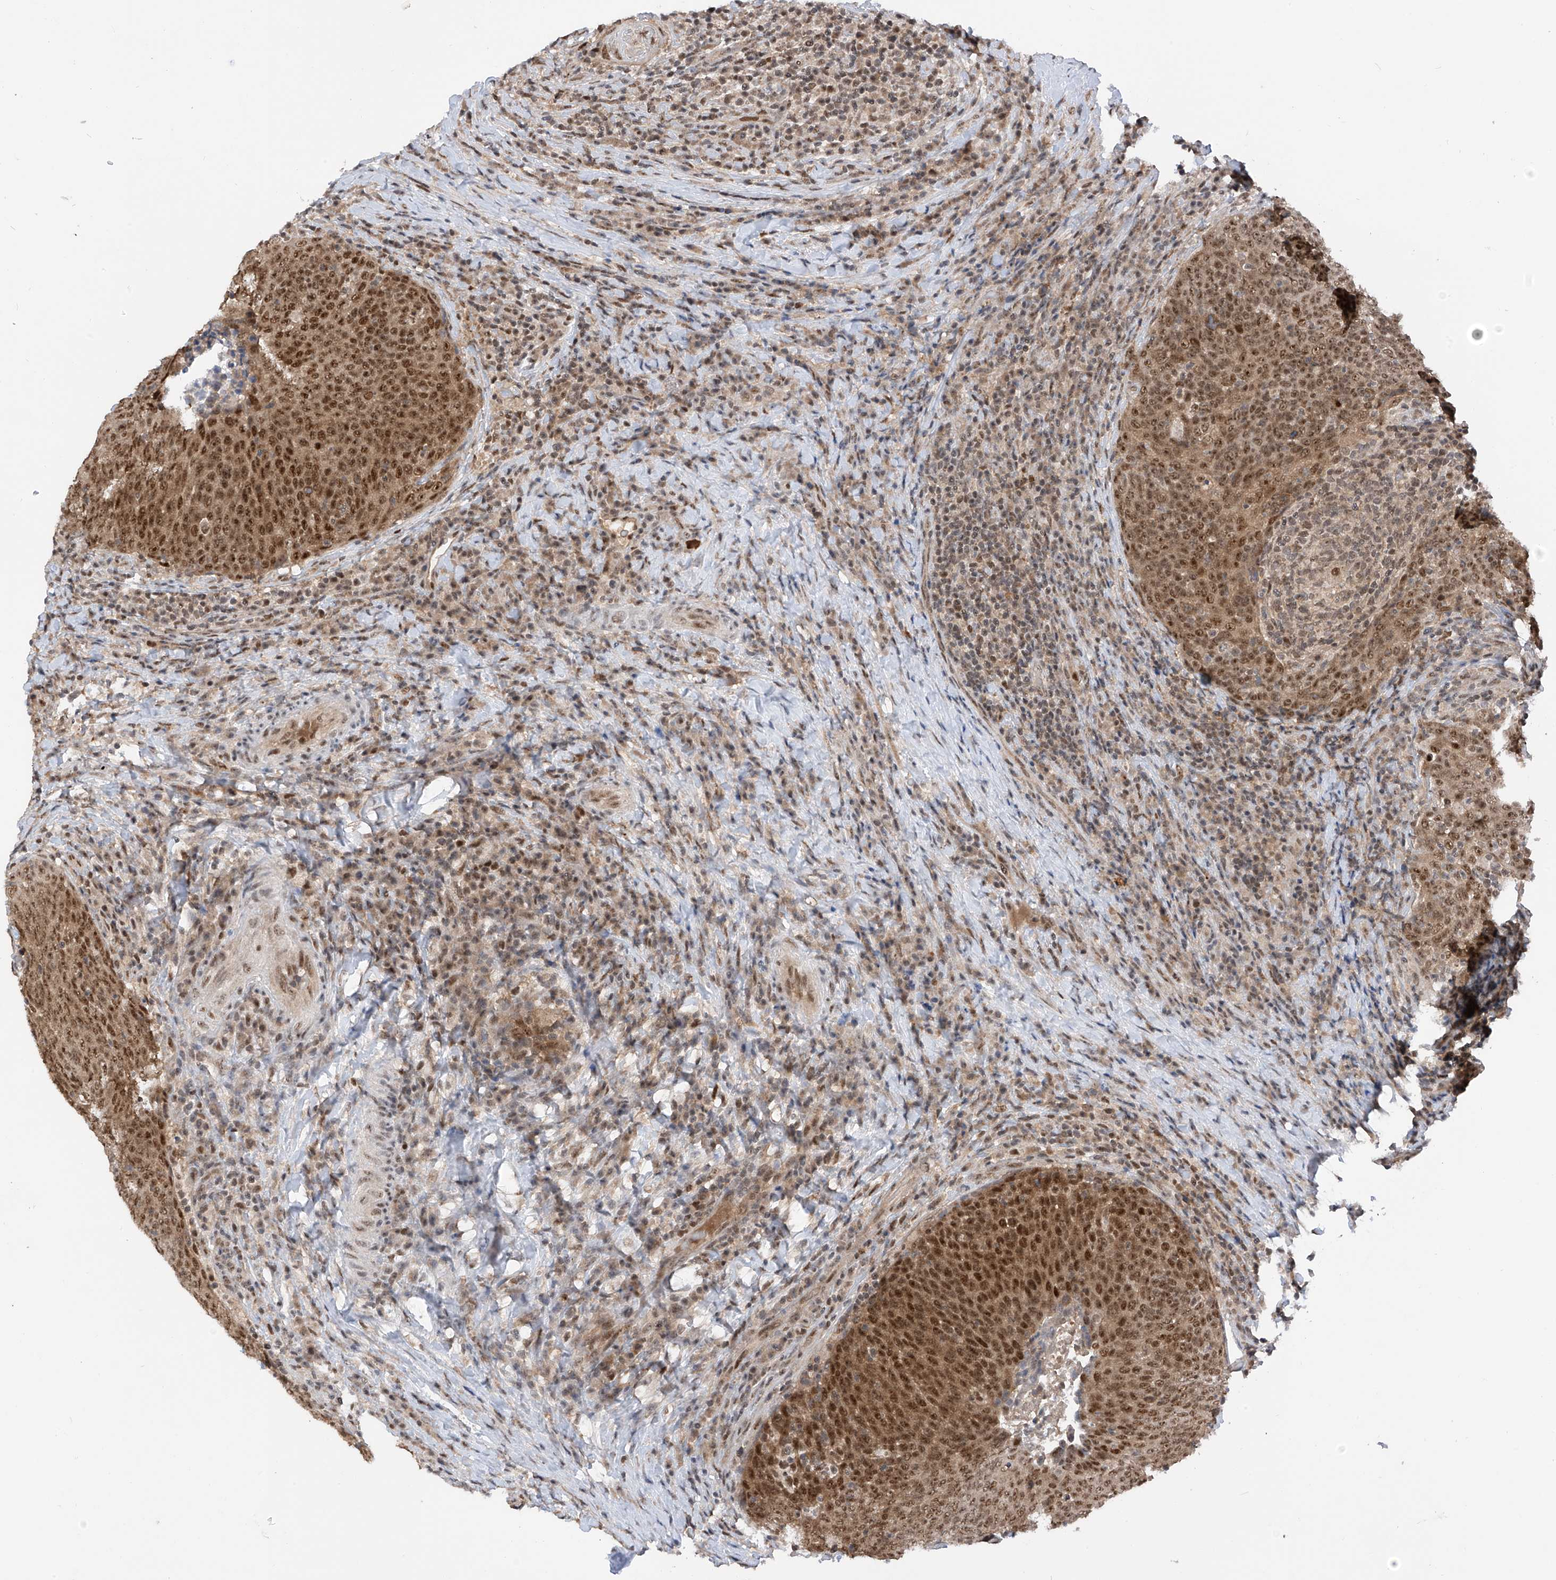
{"staining": {"intensity": "moderate", "quantity": ">75%", "location": "nuclear"}, "tissue": "head and neck cancer", "cell_type": "Tumor cells", "image_type": "cancer", "snomed": [{"axis": "morphology", "description": "Squamous cell carcinoma, NOS"}, {"axis": "morphology", "description": "Squamous cell carcinoma, metastatic, NOS"}, {"axis": "topography", "description": "Lymph node"}, {"axis": "topography", "description": "Head-Neck"}], "caption": "A medium amount of moderate nuclear expression is appreciated in about >75% of tumor cells in head and neck metastatic squamous cell carcinoma tissue. (brown staining indicates protein expression, while blue staining denotes nuclei).", "gene": "RPAIN", "patient": {"sex": "male", "age": 62}}